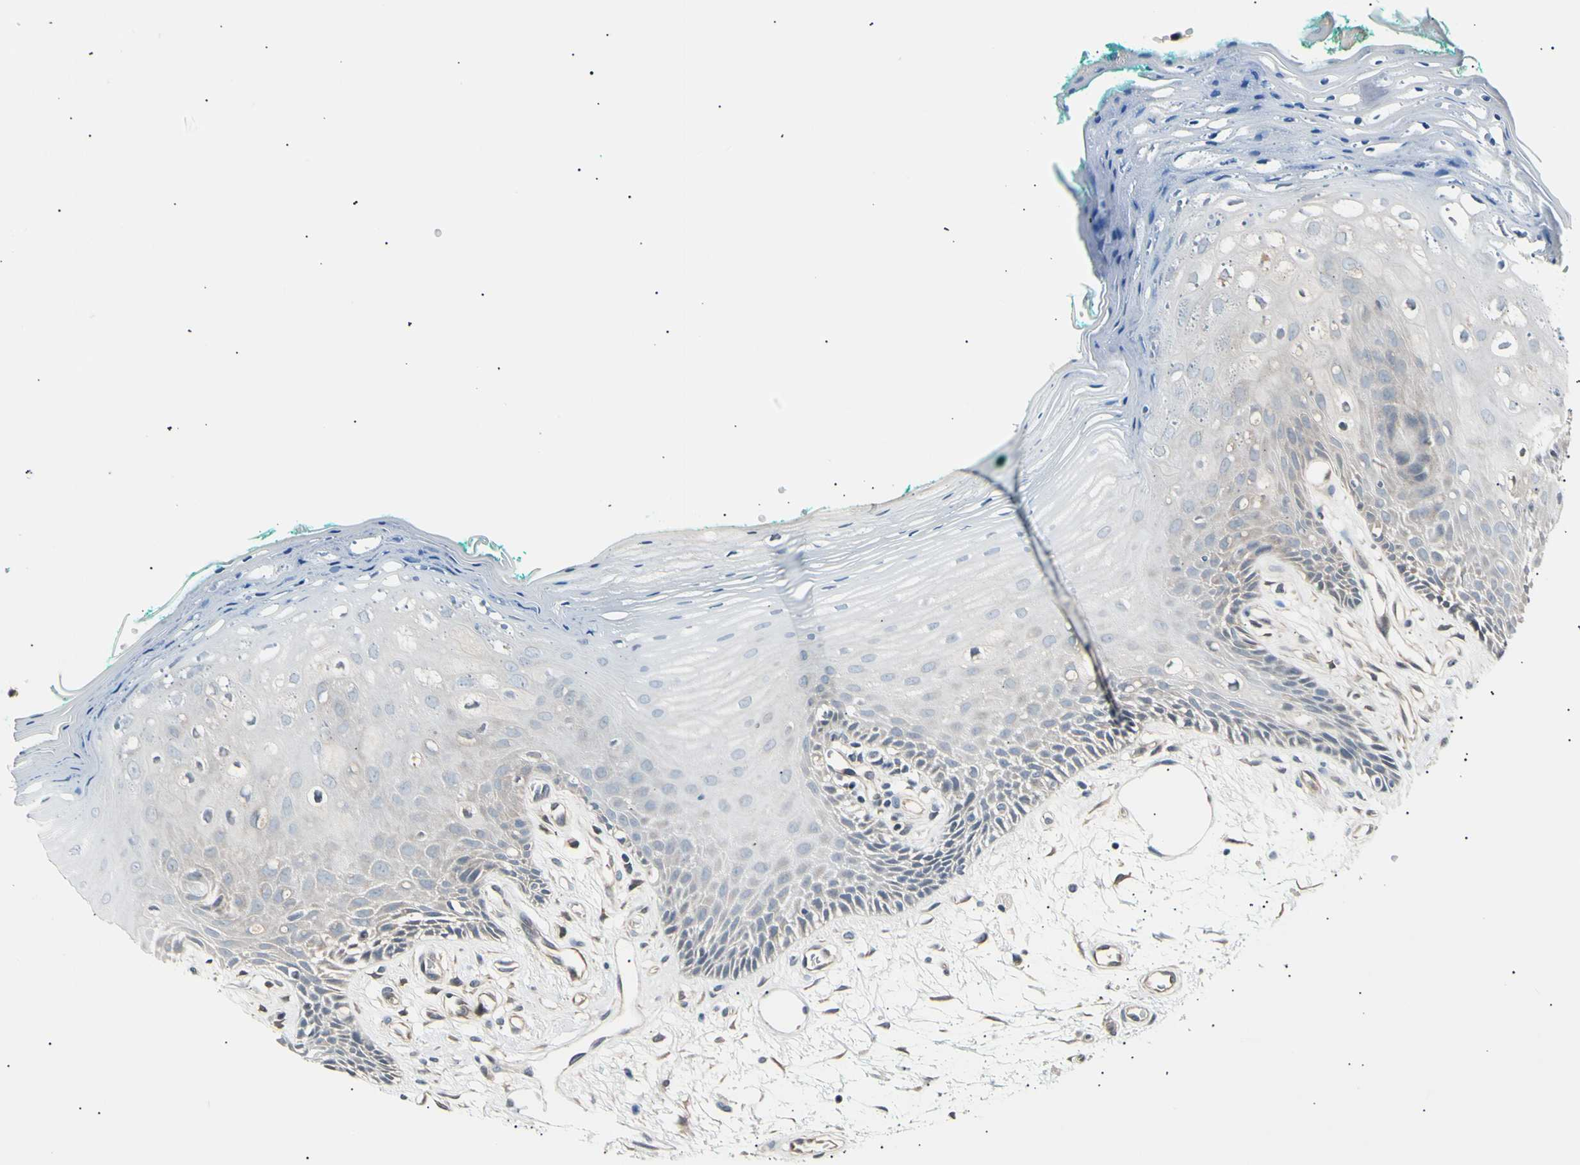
{"staining": {"intensity": "negative", "quantity": "none", "location": "none"}, "tissue": "oral mucosa", "cell_type": "Squamous epithelial cells", "image_type": "normal", "snomed": [{"axis": "morphology", "description": "Normal tissue, NOS"}, {"axis": "topography", "description": "Skeletal muscle"}, {"axis": "topography", "description": "Oral tissue"}, {"axis": "topography", "description": "Peripheral nerve tissue"}], "caption": "Micrograph shows no protein positivity in squamous epithelial cells of normal oral mucosa. (Brightfield microscopy of DAB immunohistochemistry at high magnification).", "gene": "AK1", "patient": {"sex": "female", "age": 84}}